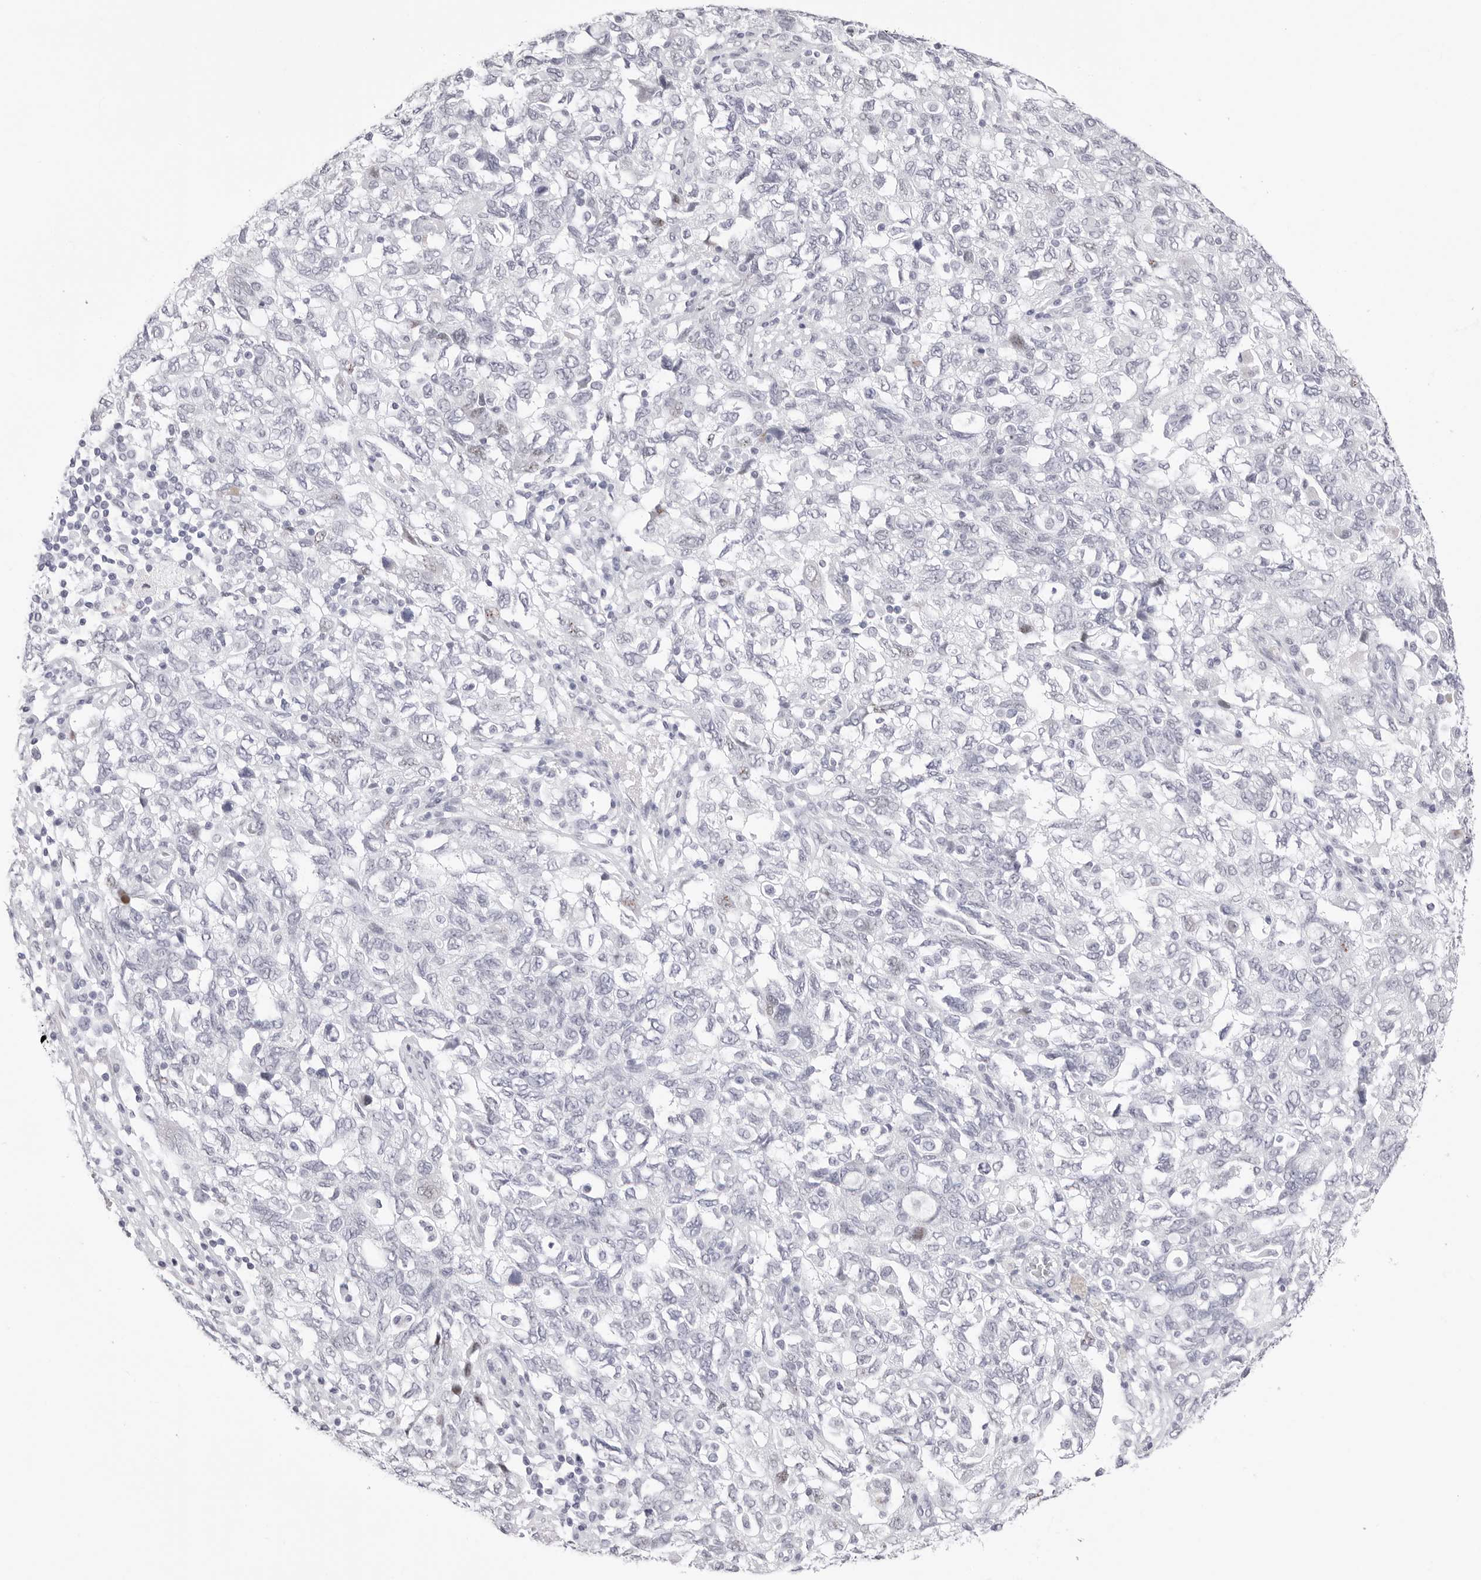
{"staining": {"intensity": "negative", "quantity": "none", "location": "none"}, "tissue": "ovarian cancer", "cell_type": "Tumor cells", "image_type": "cancer", "snomed": [{"axis": "morphology", "description": "Carcinoma, NOS"}, {"axis": "morphology", "description": "Cystadenocarcinoma, serous, NOS"}, {"axis": "topography", "description": "Ovary"}], "caption": "Ovarian cancer (serous cystadenocarcinoma) stained for a protein using immunohistochemistry exhibits no positivity tumor cells.", "gene": "TSSK1B", "patient": {"sex": "female", "age": 69}}